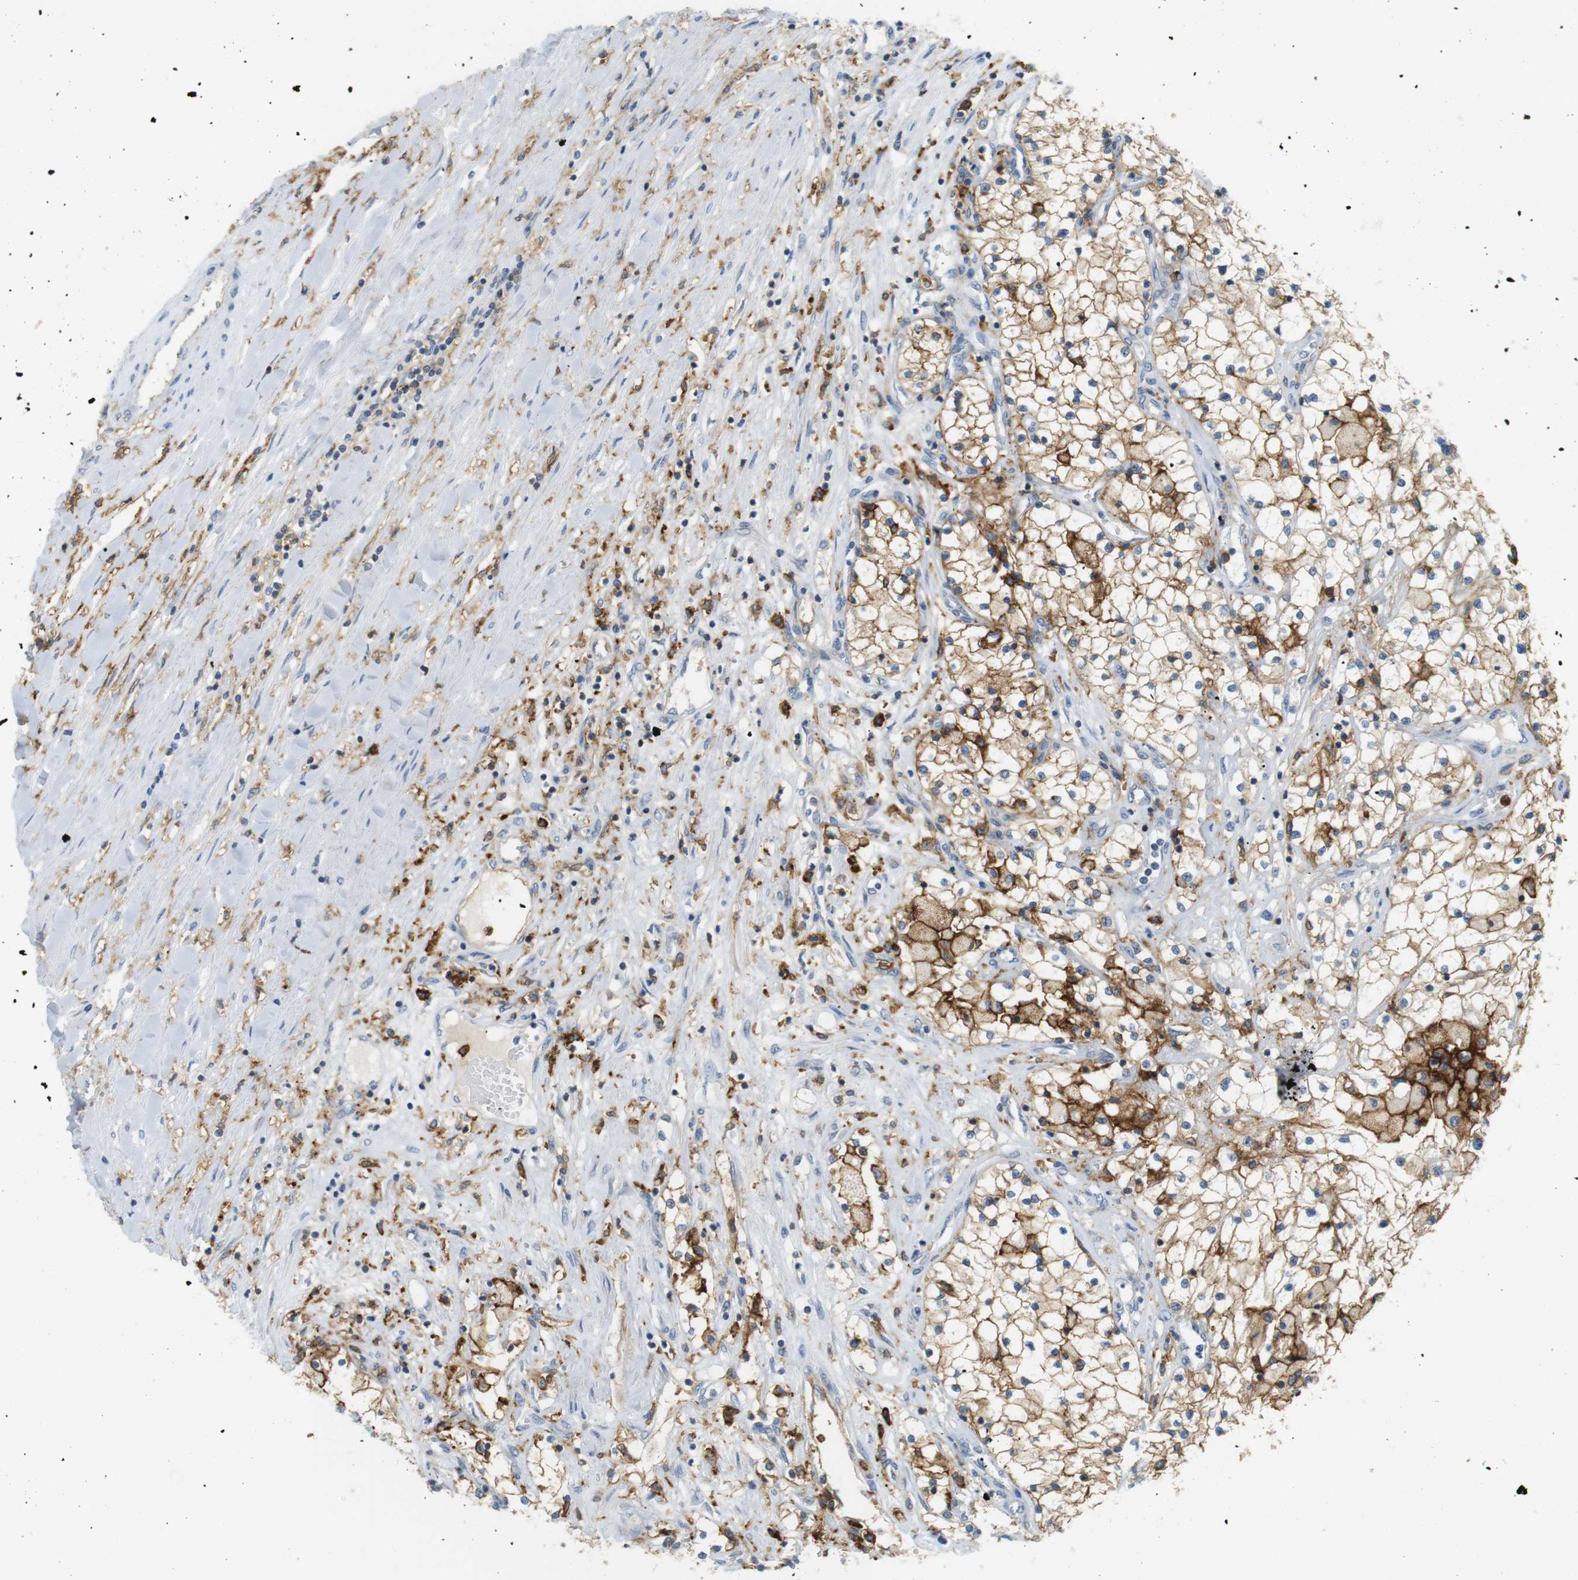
{"staining": {"intensity": "moderate", "quantity": ">75%", "location": "cytoplasmic/membranous"}, "tissue": "renal cancer", "cell_type": "Tumor cells", "image_type": "cancer", "snomed": [{"axis": "morphology", "description": "Adenocarcinoma, NOS"}, {"axis": "topography", "description": "Kidney"}], "caption": "IHC staining of renal cancer (adenocarcinoma), which displays medium levels of moderate cytoplasmic/membranous staining in about >75% of tumor cells indicating moderate cytoplasmic/membranous protein positivity. The staining was performed using DAB (brown) for protein detection and nuclei were counterstained in hematoxylin (blue).", "gene": "SIRPA", "patient": {"sex": "male", "age": 68}}